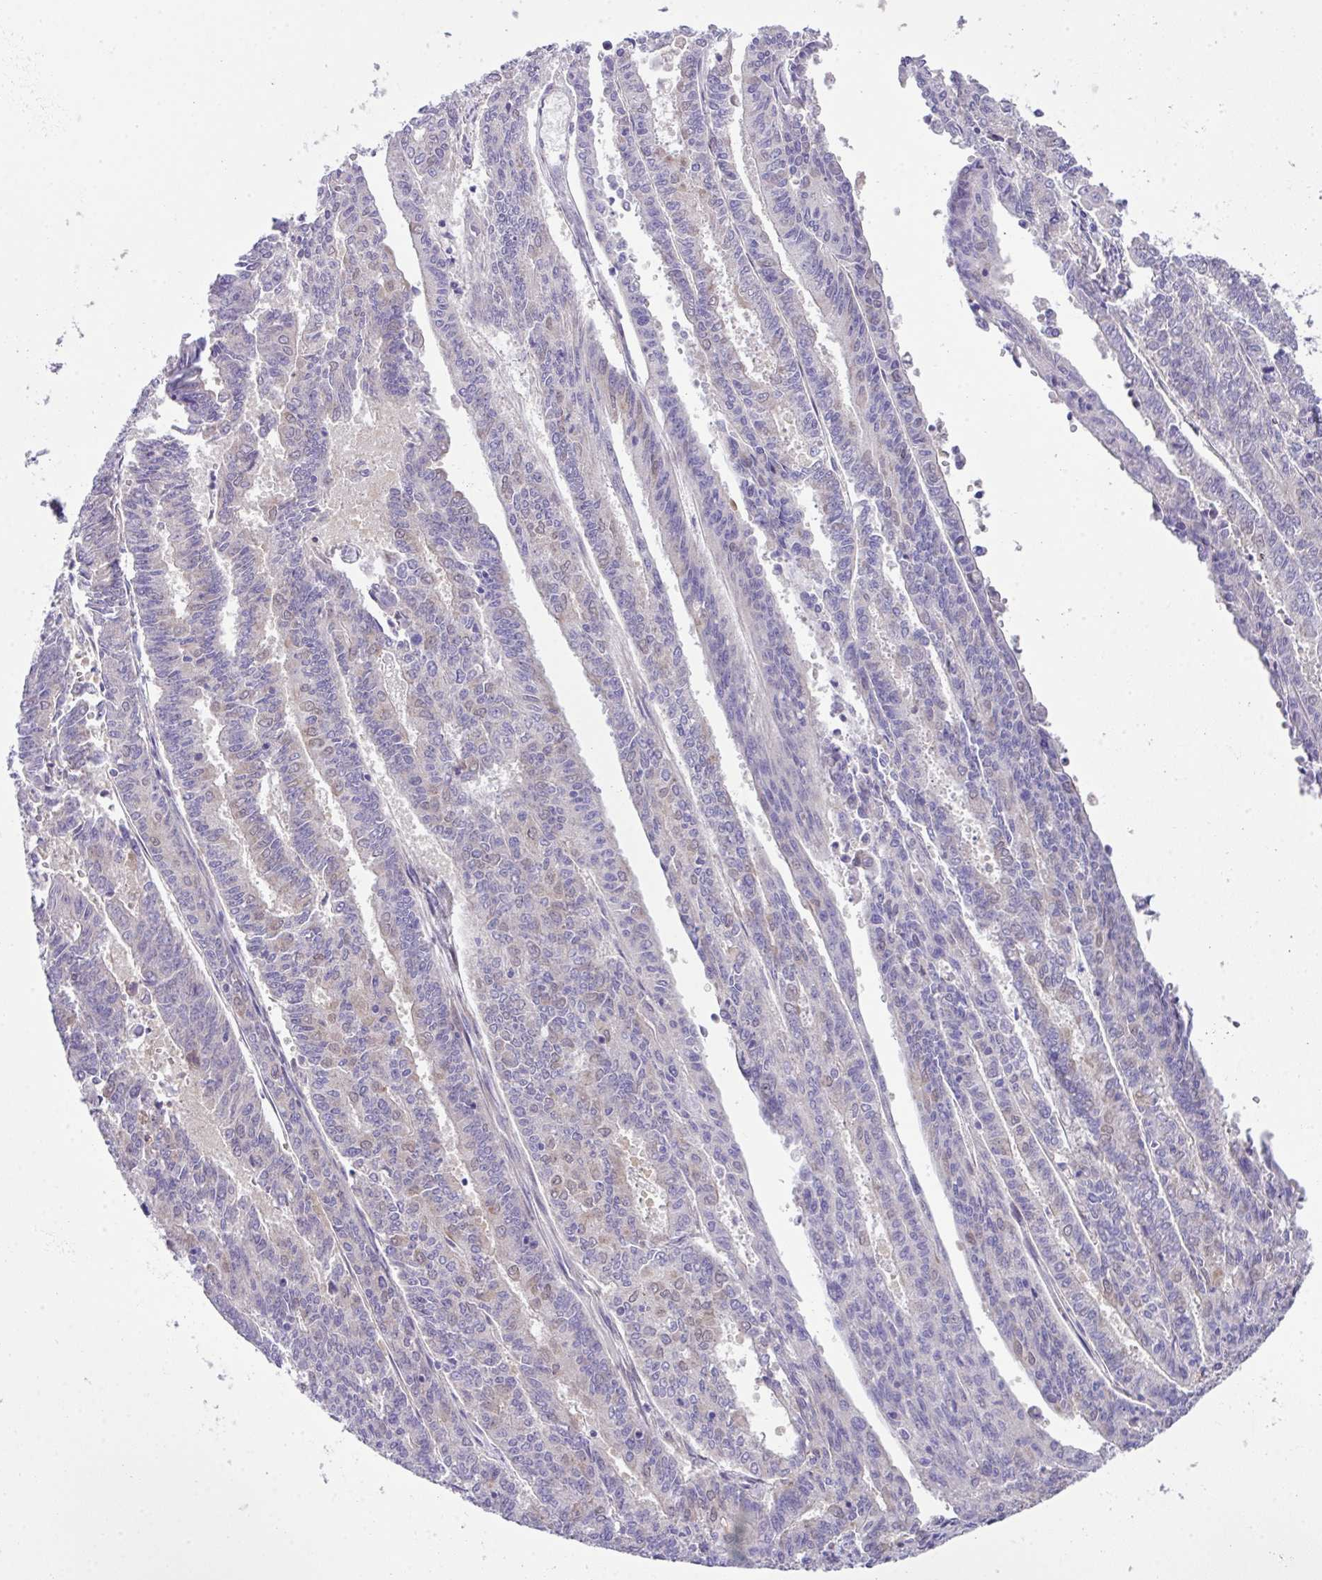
{"staining": {"intensity": "negative", "quantity": "none", "location": "none"}, "tissue": "endometrial cancer", "cell_type": "Tumor cells", "image_type": "cancer", "snomed": [{"axis": "morphology", "description": "Adenocarcinoma, NOS"}, {"axis": "topography", "description": "Endometrium"}], "caption": "IHC of human endometrial cancer (adenocarcinoma) shows no positivity in tumor cells.", "gene": "DNAL1", "patient": {"sex": "female", "age": 59}}